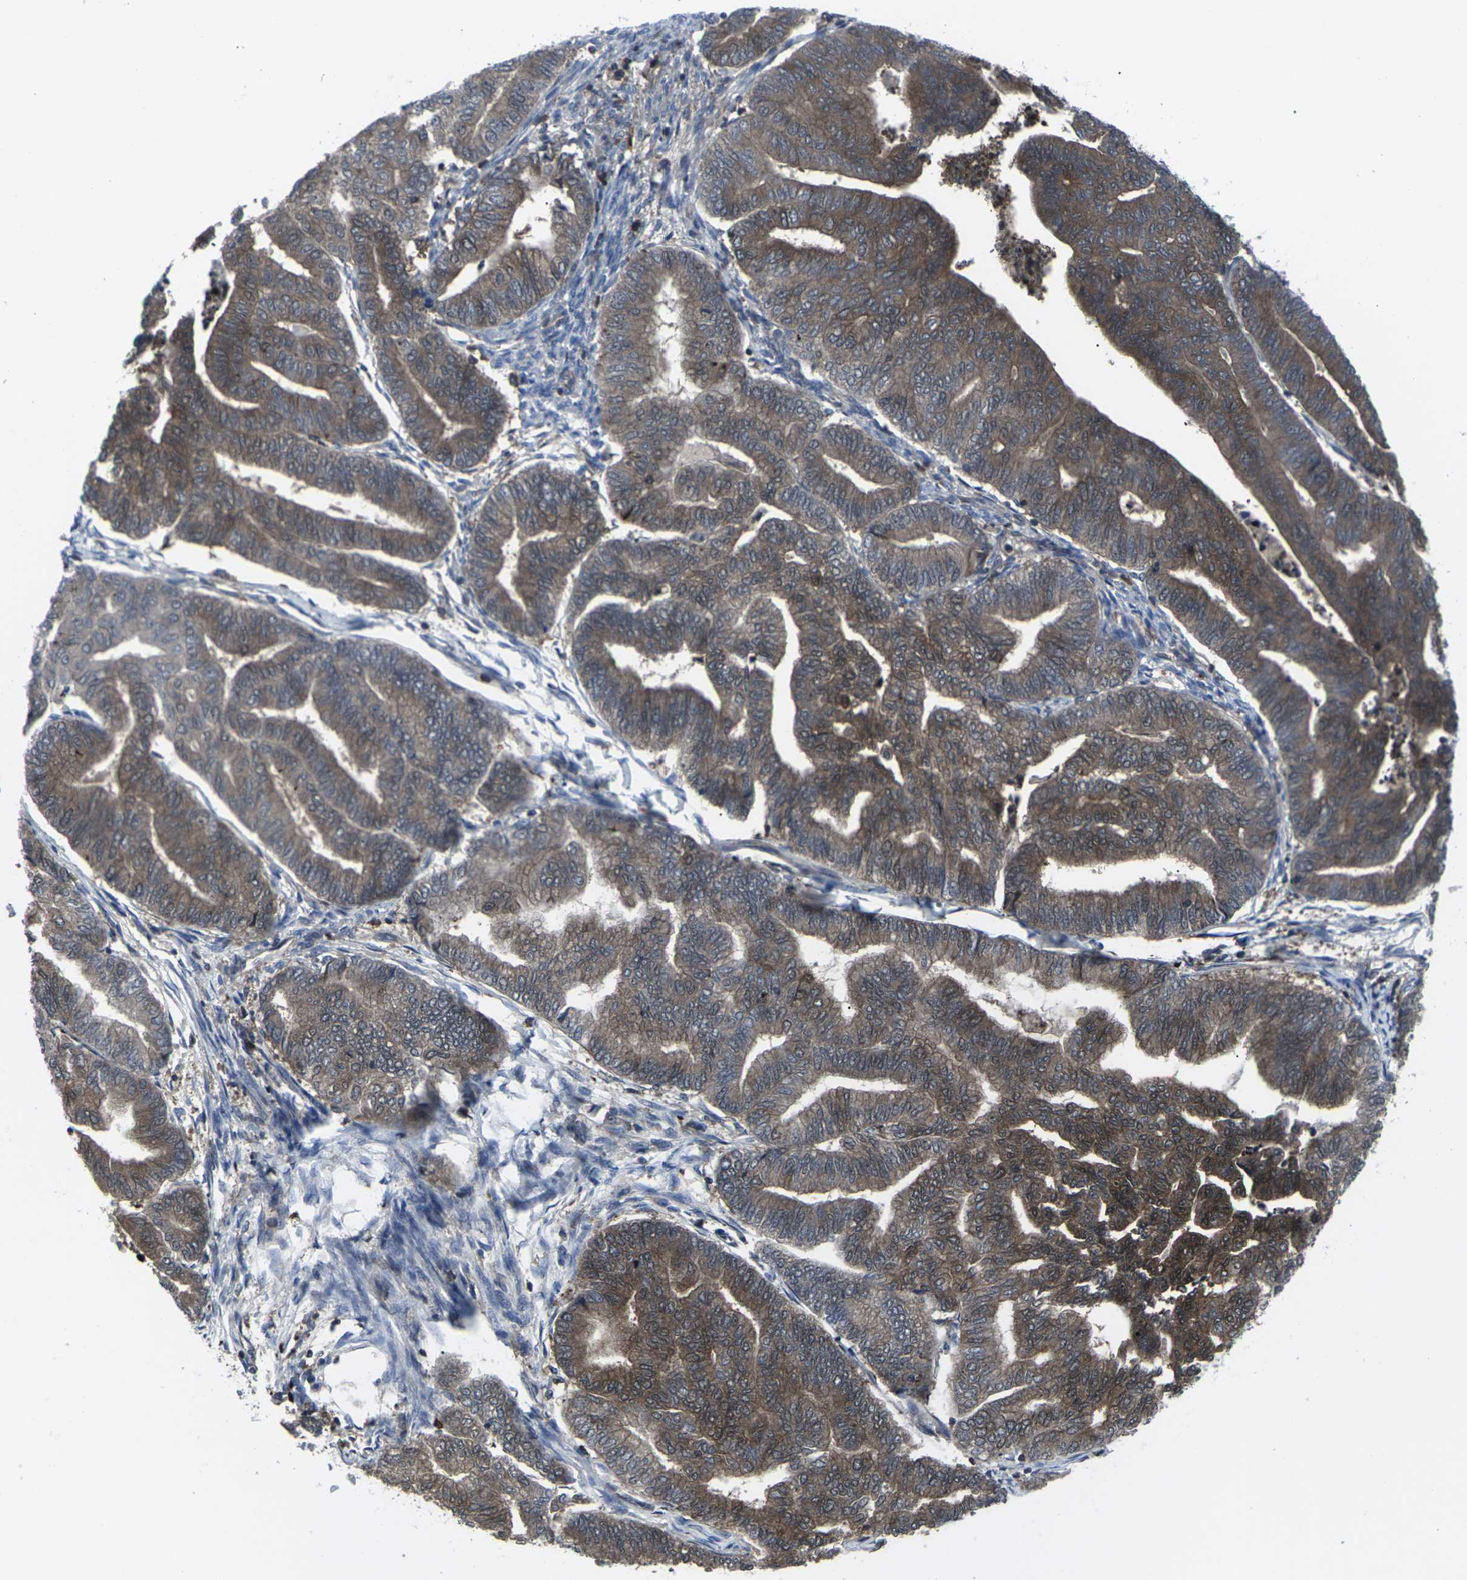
{"staining": {"intensity": "moderate", "quantity": ">75%", "location": "cytoplasmic/membranous"}, "tissue": "endometrial cancer", "cell_type": "Tumor cells", "image_type": "cancer", "snomed": [{"axis": "morphology", "description": "Adenocarcinoma, NOS"}, {"axis": "topography", "description": "Endometrium"}], "caption": "A medium amount of moderate cytoplasmic/membranous positivity is present in about >75% of tumor cells in endometrial cancer (adenocarcinoma) tissue. (DAB (3,3'-diaminobenzidine) = brown stain, brightfield microscopy at high magnification).", "gene": "HPRT1", "patient": {"sex": "female", "age": 79}}